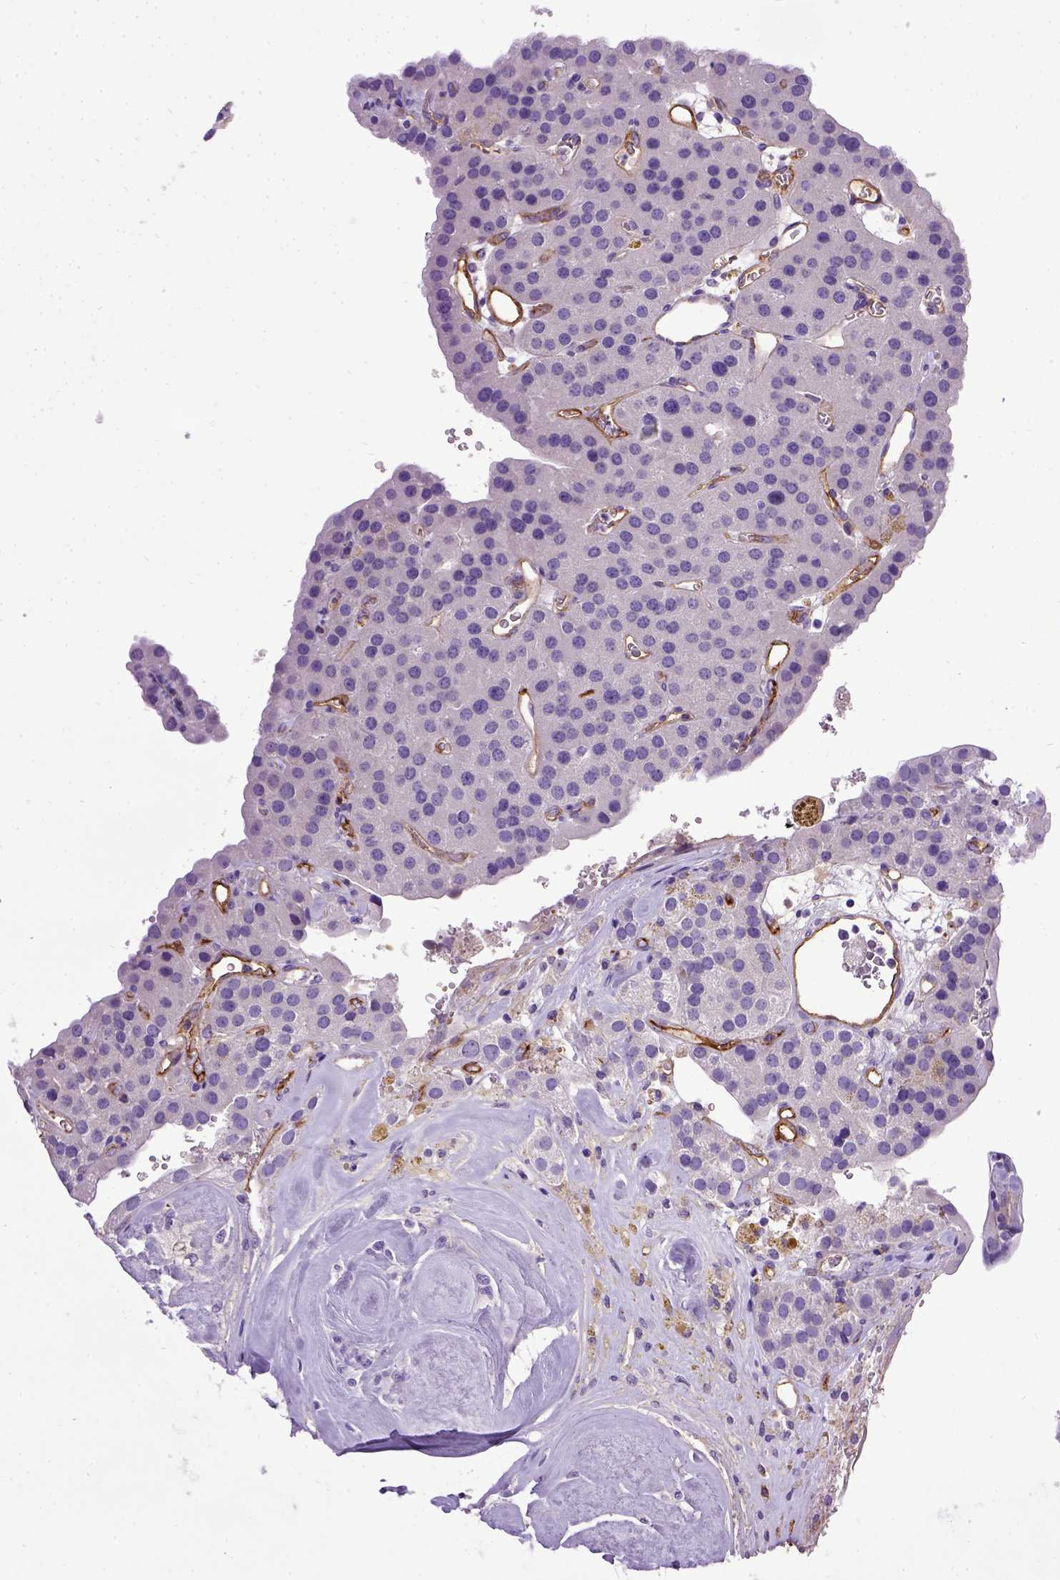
{"staining": {"intensity": "negative", "quantity": "none", "location": "none"}, "tissue": "parathyroid gland", "cell_type": "Glandular cells", "image_type": "normal", "snomed": [{"axis": "morphology", "description": "Normal tissue, NOS"}, {"axis": "morphology", "description": "Adenoma, NOS"}, {"axis": "topography", "description": "Parathyroid gland"}], "caption": "An immunohistochemistry micrograph of unremarkable parathyroid gland is shown. There is no staining in glandular cells of parathyroid gland. Nuclei are stained in blue.", "gene": "ENG", "patient": {"sex": "female", "age": 86}}